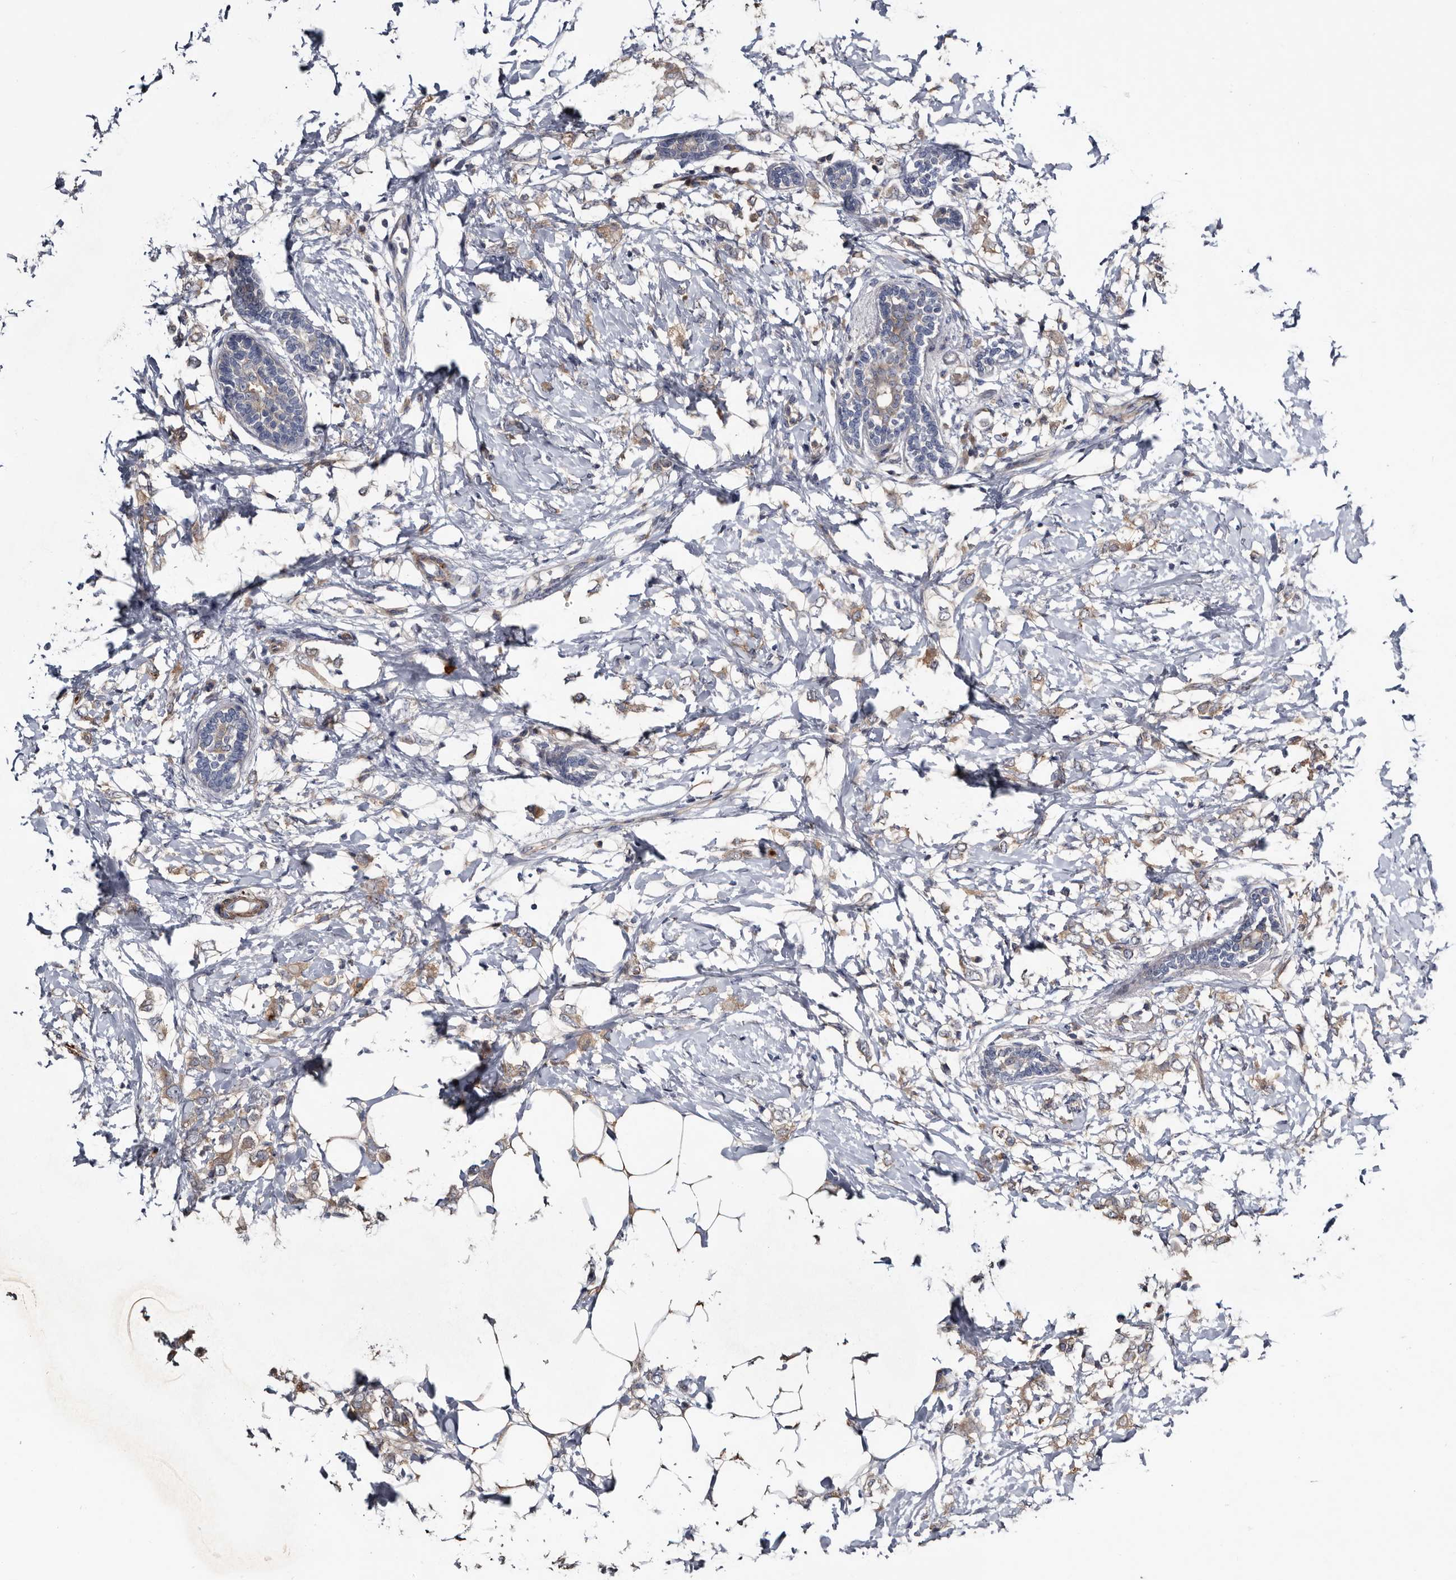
{"staining": {"intensity": "weak", "quantity": ">75%", "location": "cytoplasmic/membranous"}, "tissue": "breast cancer", "cell_type": "Tumor cells", "image_type": "cancer", "snomed": [{"axis": "morphology", "description": "Normal tissue, NOS"}, {"axis": "morphology", "description": "Lobular carcinoma"}, {"axis": "topography", "description": "Breast"}], "caption": "Brown immunohistochemical staining in breast cancer (lobular carcinoma) exhibits weak cytoplasmic/membranous expression in approximately >75% of tumor cells.", "gene": "IARS1", "patient": {"sex": "female", "age": 47}}